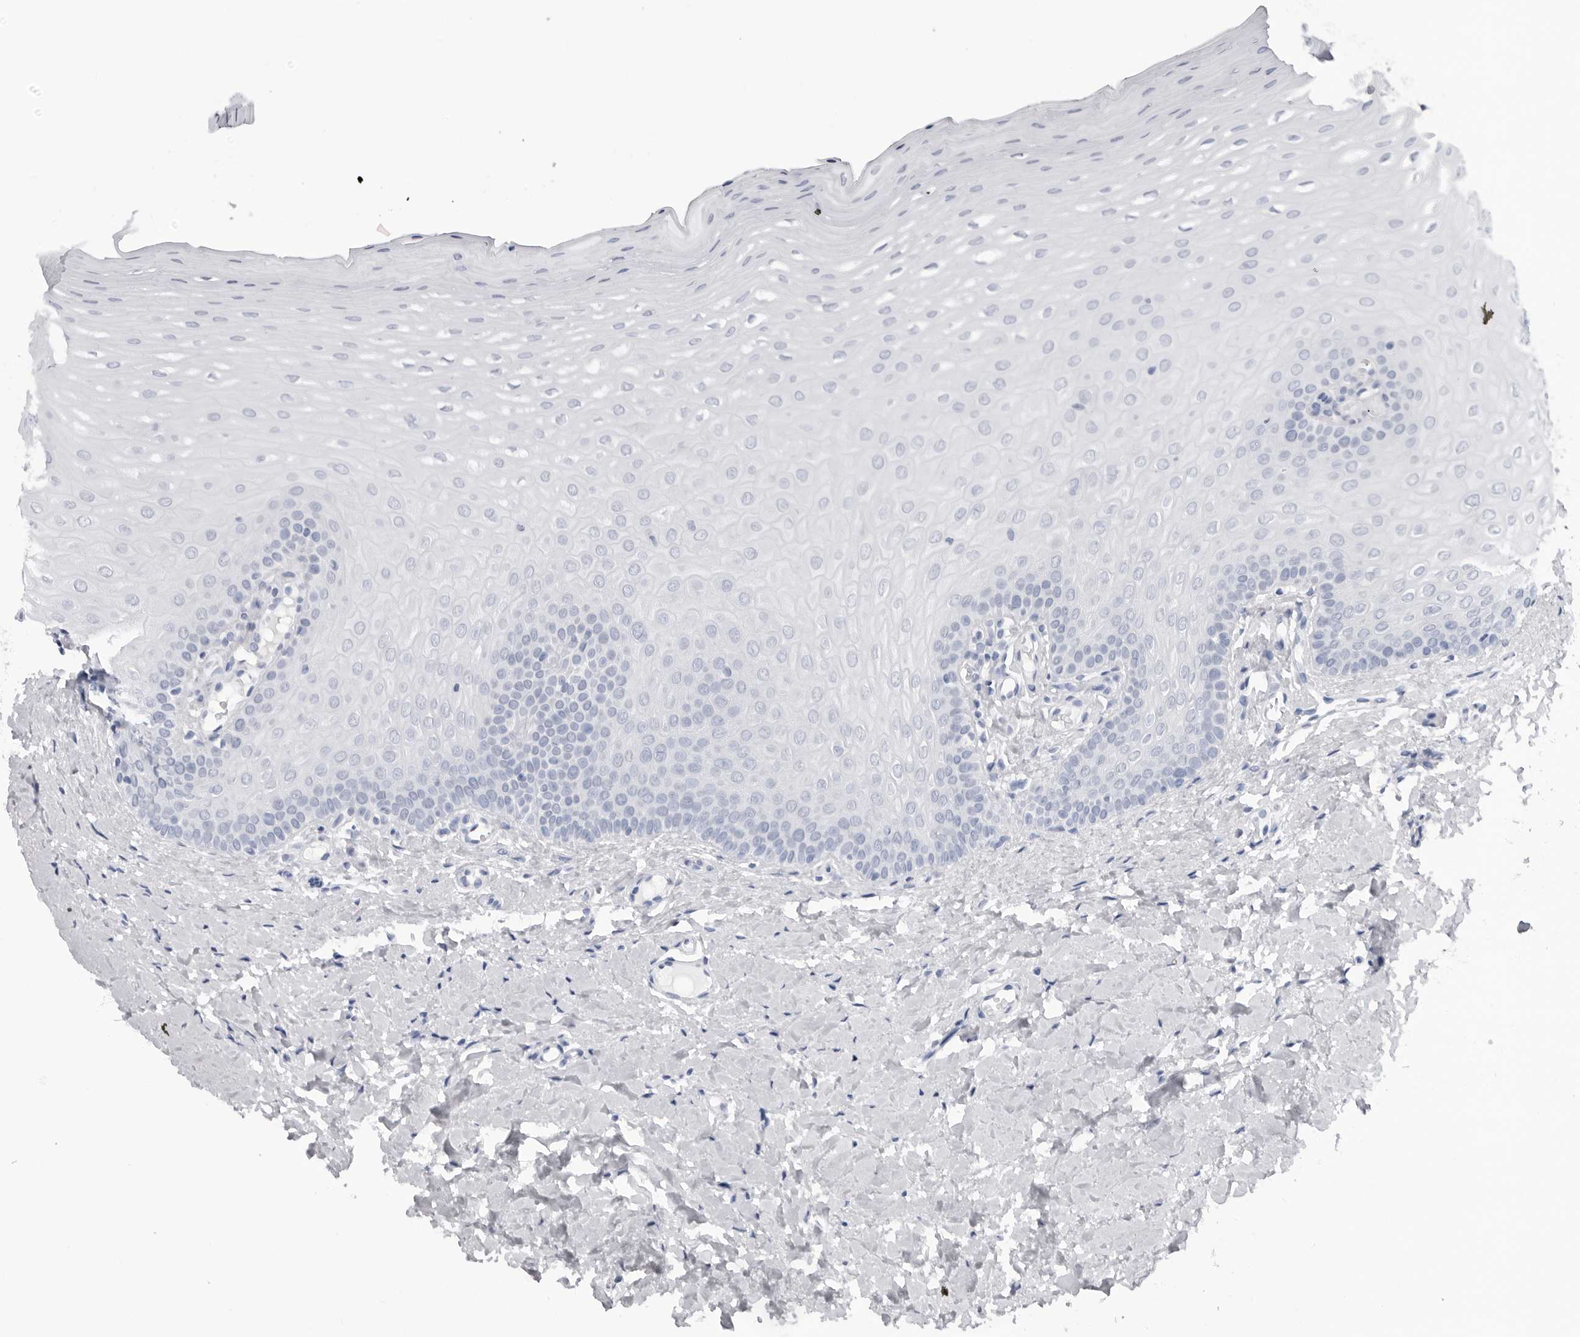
{"staining": {"intensity": "negative", "quantity": "none", "location": "none"}, "tissue": "oral mucosa", "cell_type": "Squamous epithelial cells", "image_type": "normal", "snomed": [{"axis": "morphology", "description": "Normal tissue, NOS"}, {"axis": "topography", "description": "Oral tissue"}], "caption": "Immunohistochemistry of unremarkable oral mucosa displays no staining in squamous epithelial cells.", "gene": "PGA3", "patient": {"sex": "female", "age": 39}}